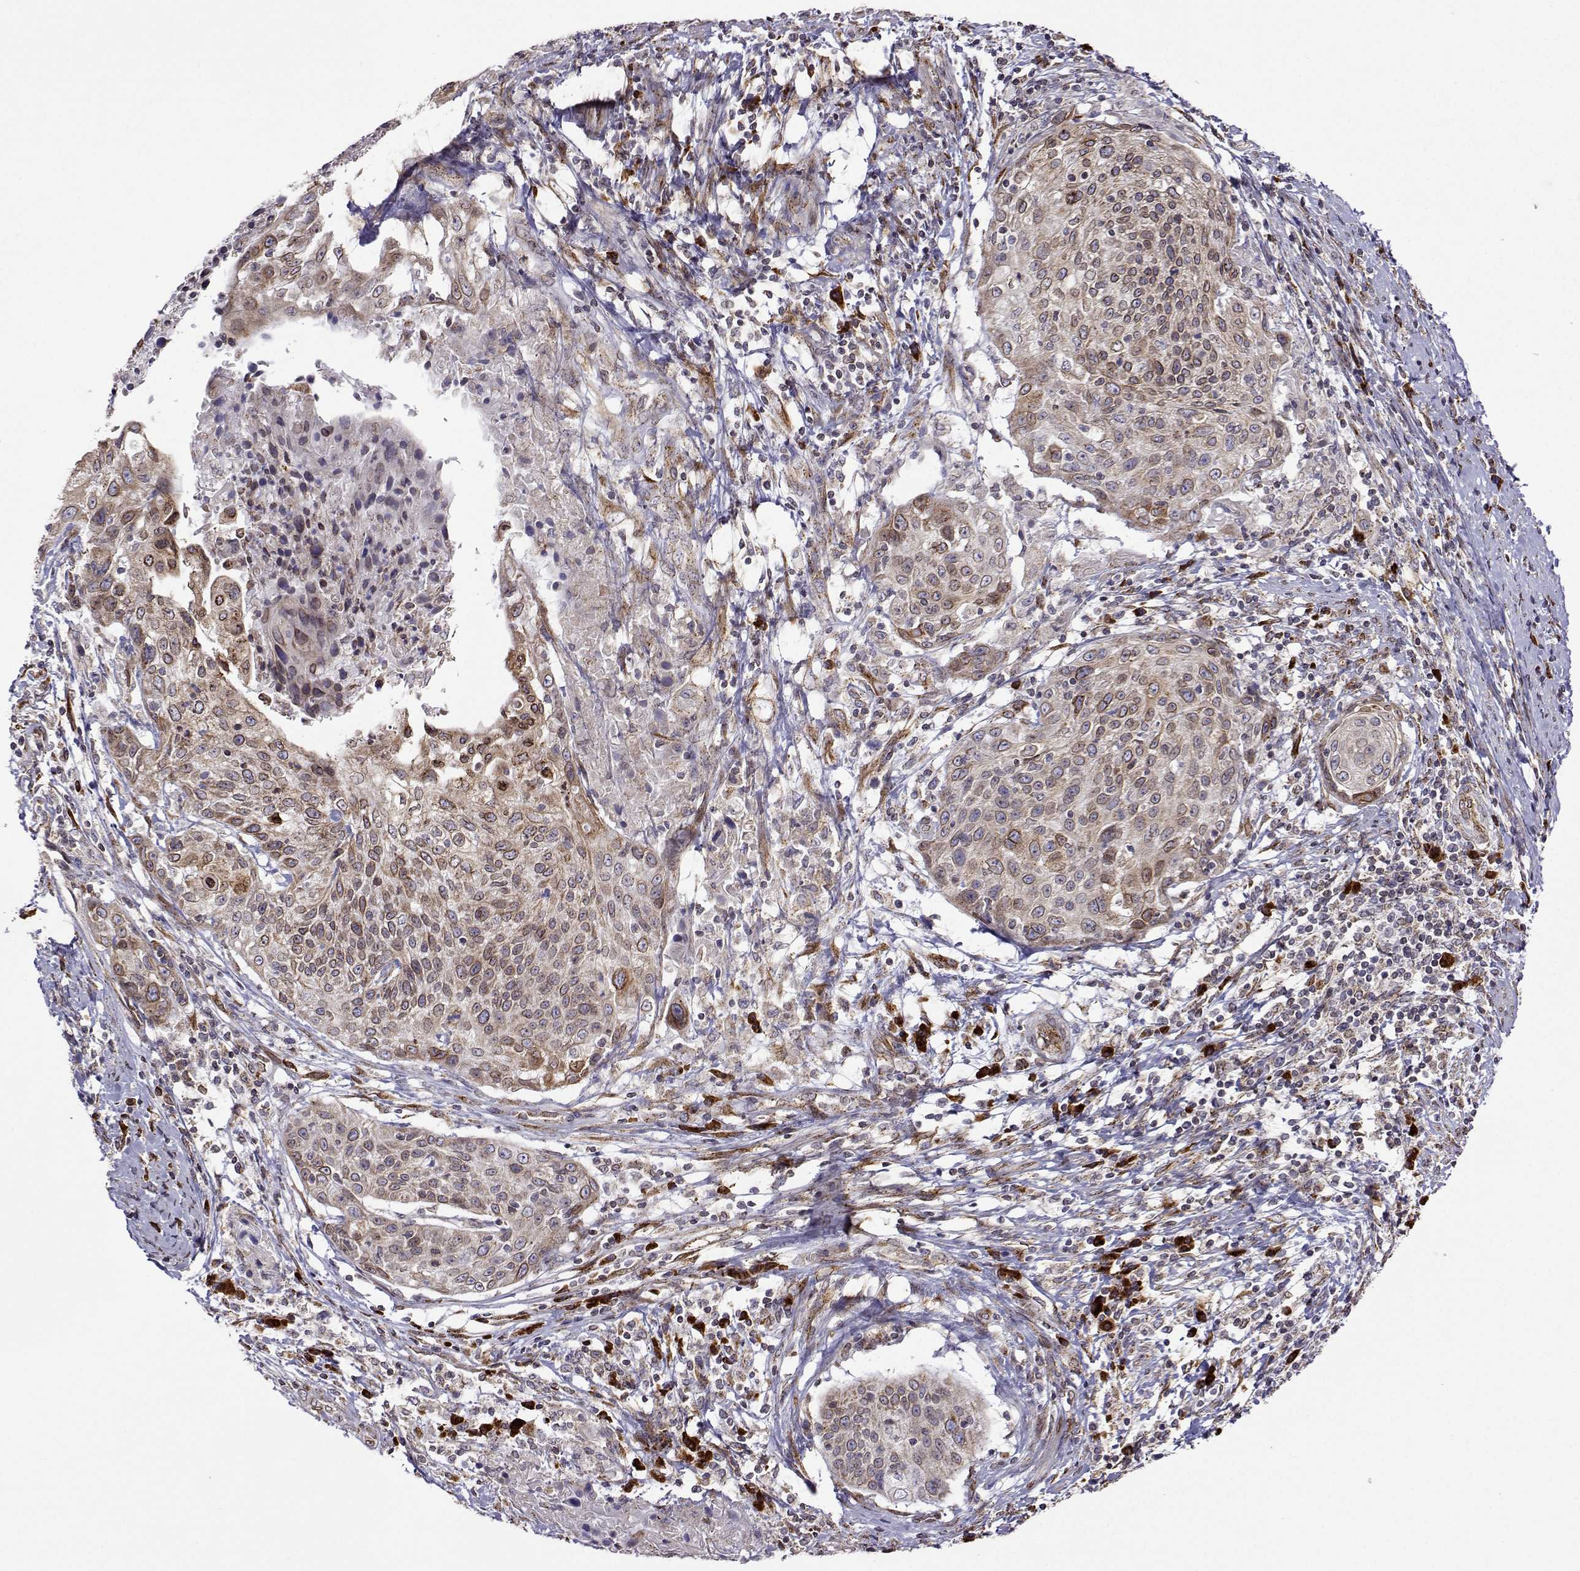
{"staining": {"intensity": "weak", "quantity": "25%-75%", "location": "cytoplasmic/membranous,nuclear"}, "tissue": "cervical cancer", "cell_type": "Tumor cells", "image_type": "cancer", "snomed": [{"axis": "morphology", "description": "Squamous cell carcinoma, NOS"}, {"axis": "topography", "description": "Cervix"}], "caption": "Brown immunohistochemical staining in human squamous cell carcinoma (cervical) displays weak cytoplasmic/membranous and nuclear staining in approximately 25%-75% of tumor cells. (Stains: DAB in brown, nuclei in blue, Microscopy: brightfield microscopy at high magnification).", "gene": "PGRMC2", "patient": {"sex": "female", "age": 31}}